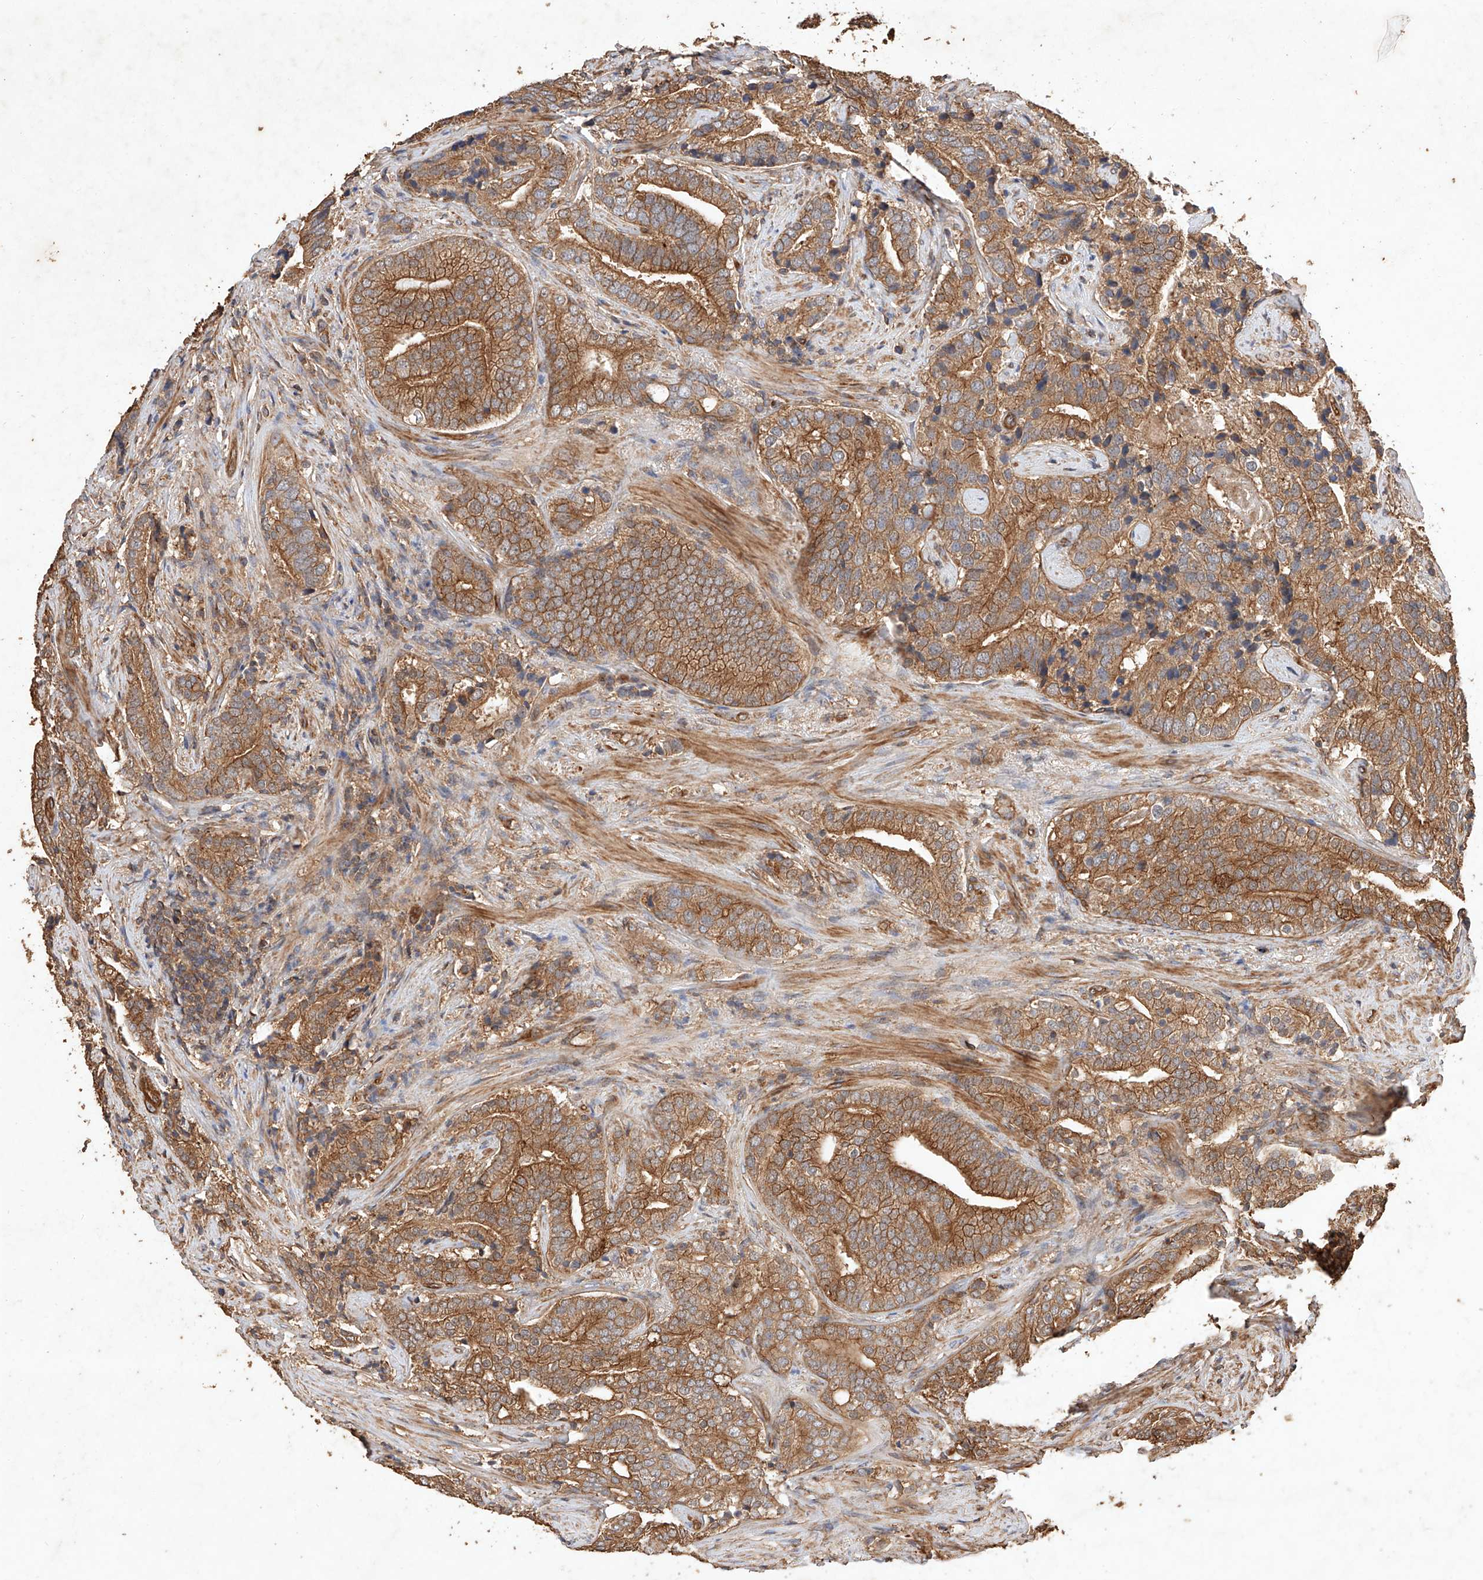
{"staining": {"intensity": "moderate", "quantity": ">75%", "location": "cytoplasmic/membranous"}, "tissue": "prostate cancer", "cell_type": "Tumor cells", "image_type": "cancer", "snomed": [{"axis": "morphology", "description": "Adenocarcinoma, High grade"}, {"axis": "topography", "description": "Prostate"}], "caption": "Immunohistochemical staining of human high-grade adenocarcinoma (prostate) reveals medium levels of moderate cytoplasmic/membranous positivity in approximately >75% of tumor cells. (DAB IHC with brightfield microscopy, high magnification).", "gene": "GHDC", "patient": {"sex": "male", "age": 57}}